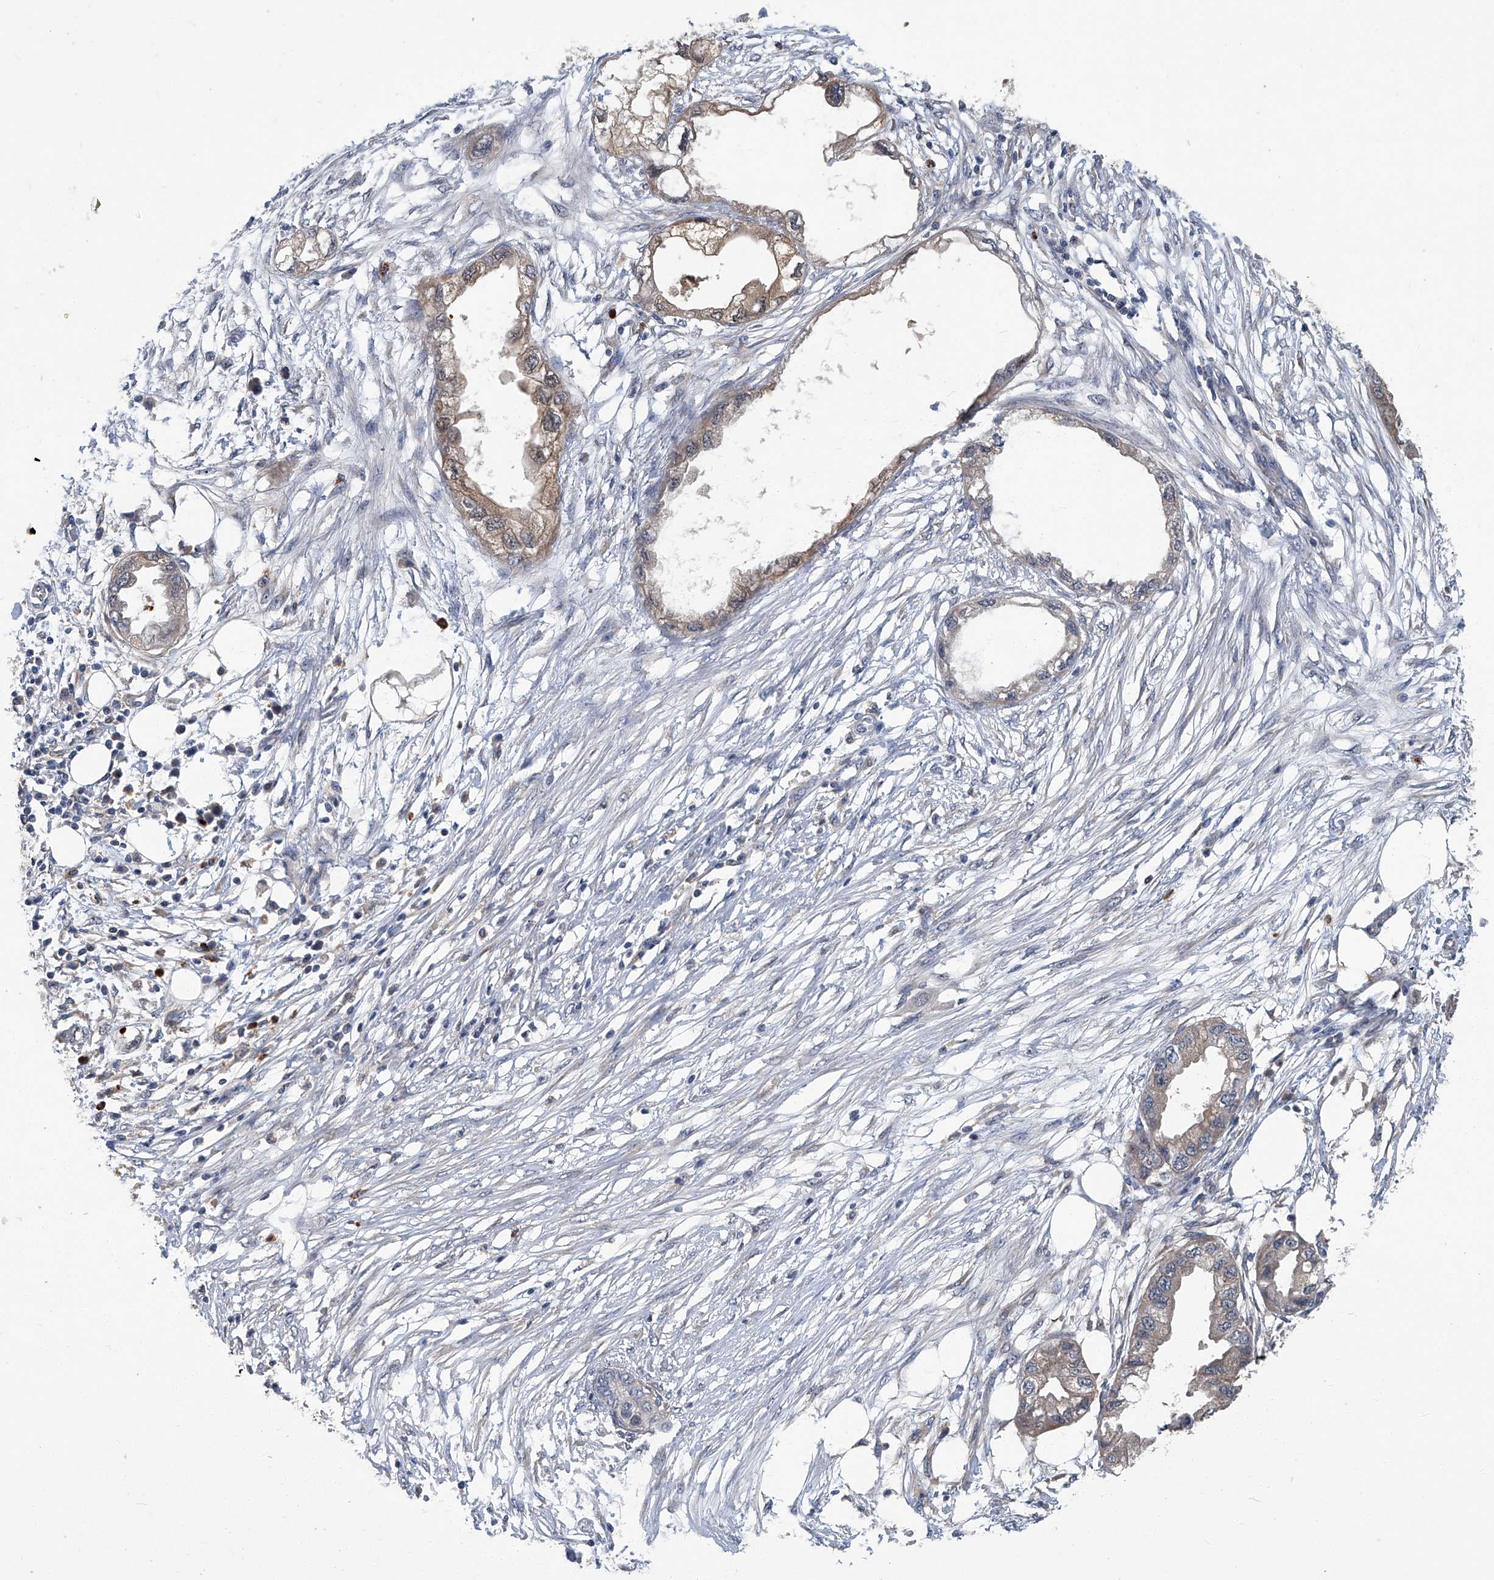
{"staining": {"intensity": "weak", "quantity": "25%-75%", "location": "cytoplasmic/membranous"}, "tissue": "endometrial cancer", "cell_type": "Tumor cells", "image_type": "cancer", "snomed": [{"axis": "morphology", "description": "Adenocarcinoma, NOS"}, {"axis": "morphology", "description": "Adenocarcinoma, metastatic, NOS"}, {"axis": "topography", "description": "Adipose tissue"}, {"axis": "topography", "description": "Endometrium"}], "caption": "Immunohistochemical staining of adenocarcinoma (endometrial) demonstrates low levels of weak cytoplasmic/membranous staining in about 25%-75% of tumor cells. Ihc stains the protein of interest in brown and the nuclei are stained blue.", "gene": "AKNAD1", "patient": {"sex": "female", "age": 67}}